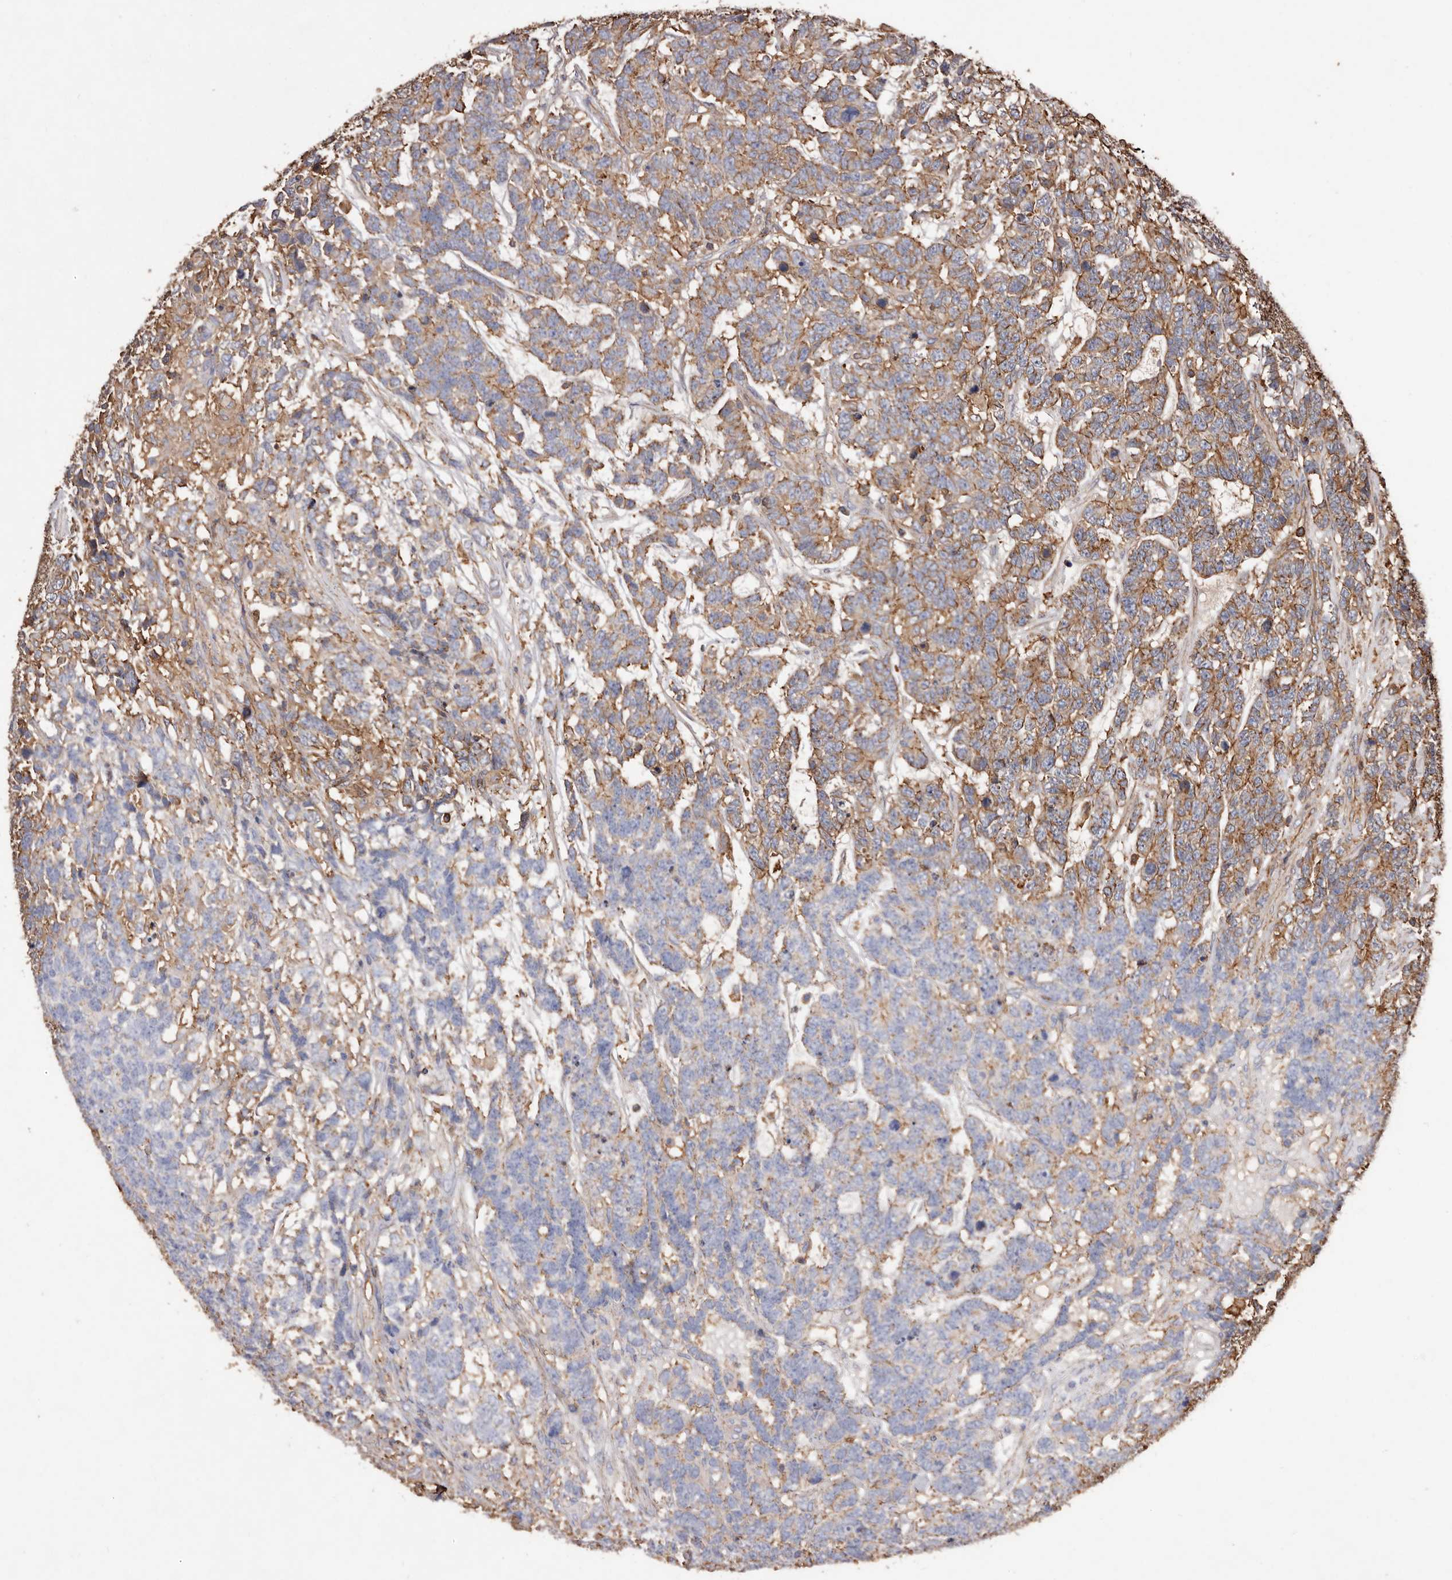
{"staining": {"intensity": "moderate", "quantity": ">75%", "location": "cytoplasmic/membranous"}, "tissue": "testis cancer", "cell_type": "Tumor cells", "image_type": "cancer", "snomed": [{"axis": "morphology", "description": "Carcinoma, Embryonal, NOS"}, {"axis": "topography", "description": "Testis"}], "caption": "Testis embryonal carcinoma was stained to show a protein in brown. There is medium levels of moderate cytoplasmic/membranous positivity in about >75% of tumor cells.", "gene": "COQ8B", "patient": {"sex": "male", "age": 26}}